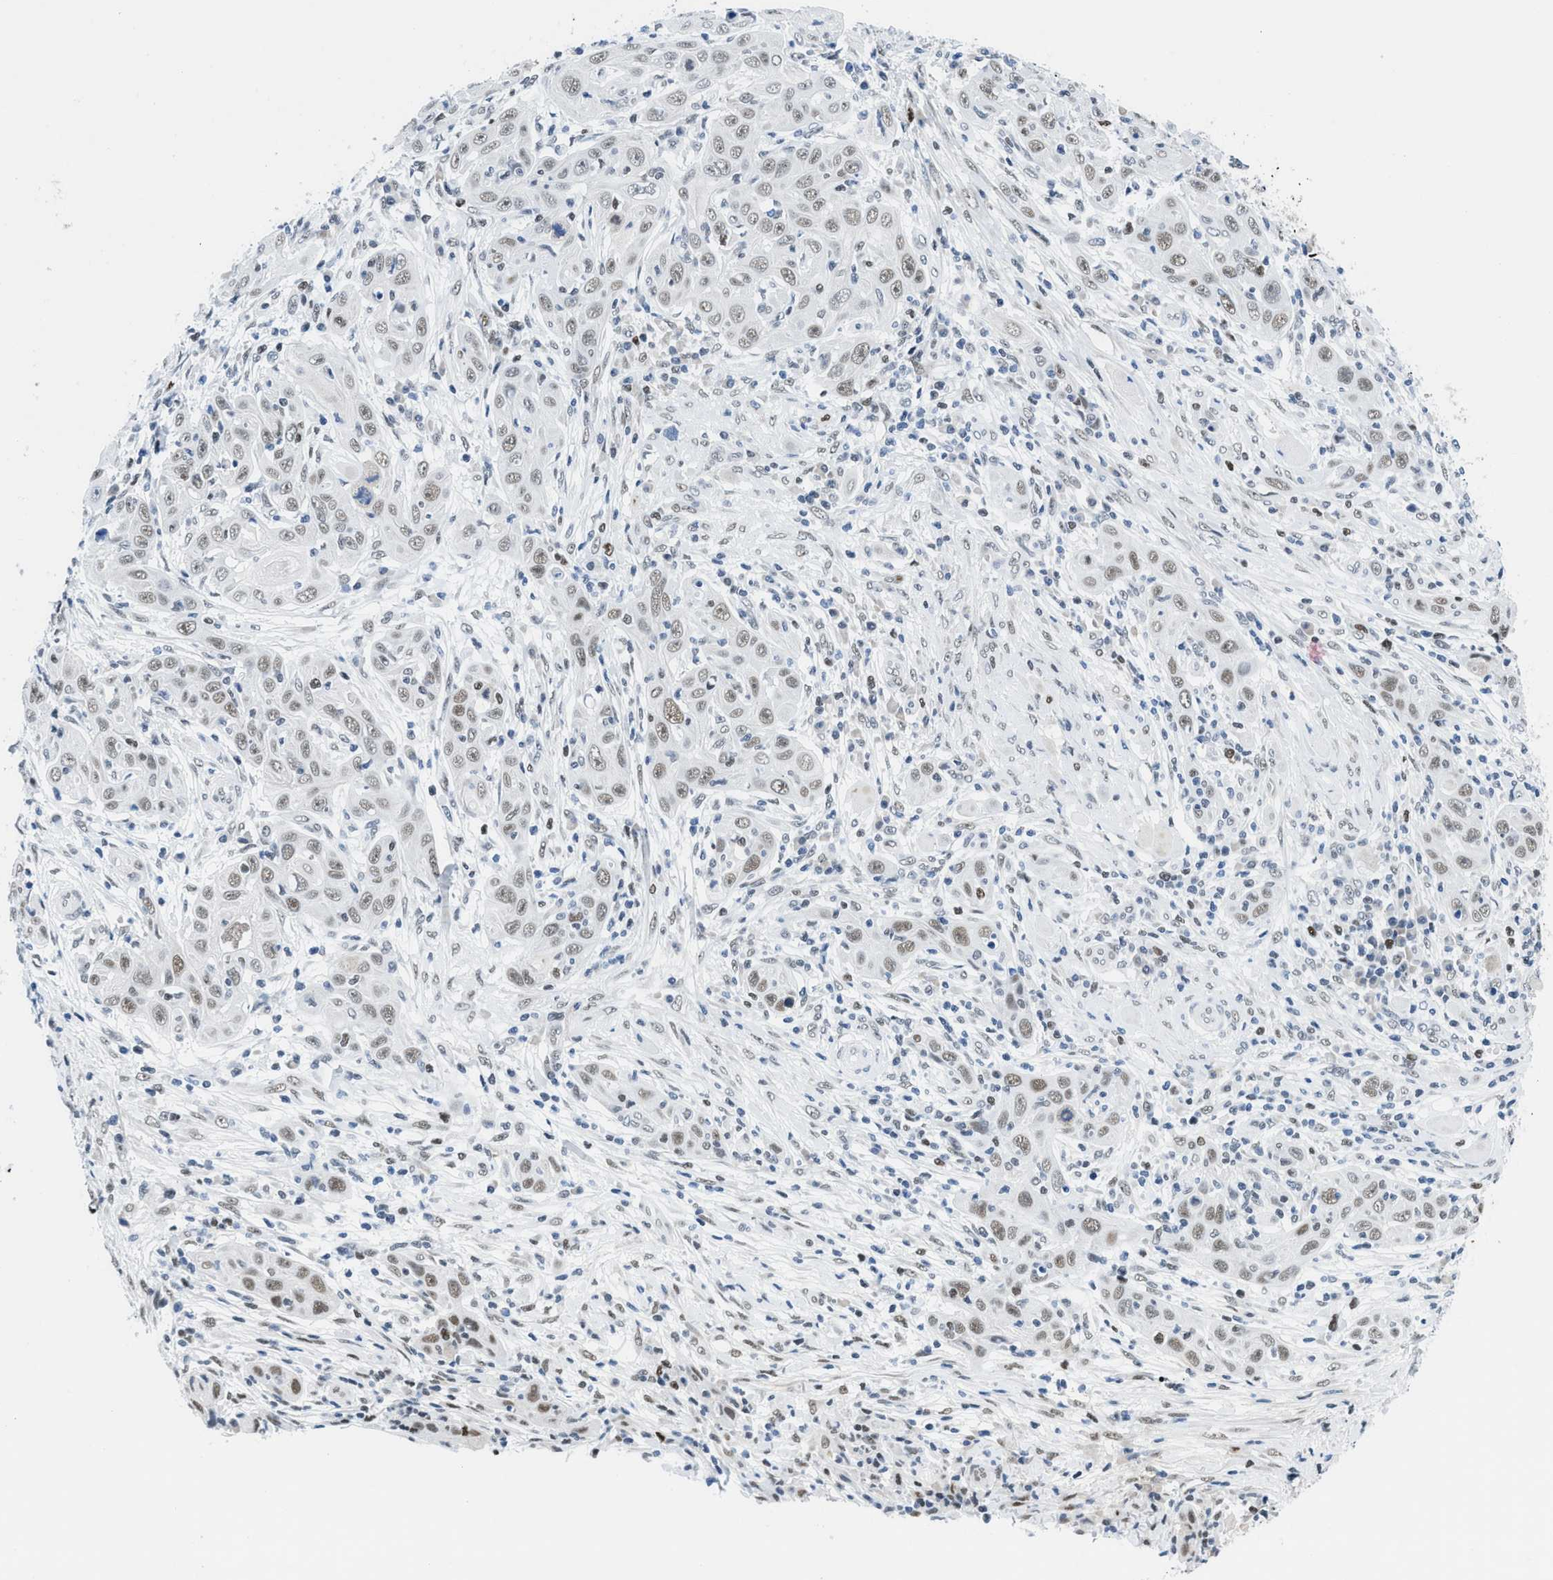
{"staining": {"intensity": "weak", "quantity": "25%-75%", "location": "nuclear"}, "tissue": "skin cancer", "cell_type": "Tumor cells", "image_type": "cancer", "snomed": [{"axis": "morphology", "description": "Squamous cell carcinoma, NOS"}, {"axis": "topography", "description": "Skin"}], "caption": "Immunohistochemical staining of skin cancer (squamous cell carcinoma) displays low levels of weak nuclear staining in approximately 25%-75% of tumor cells.", "gene": "SMARCAD1", "patient": {"sex": "female", "age": 88}}